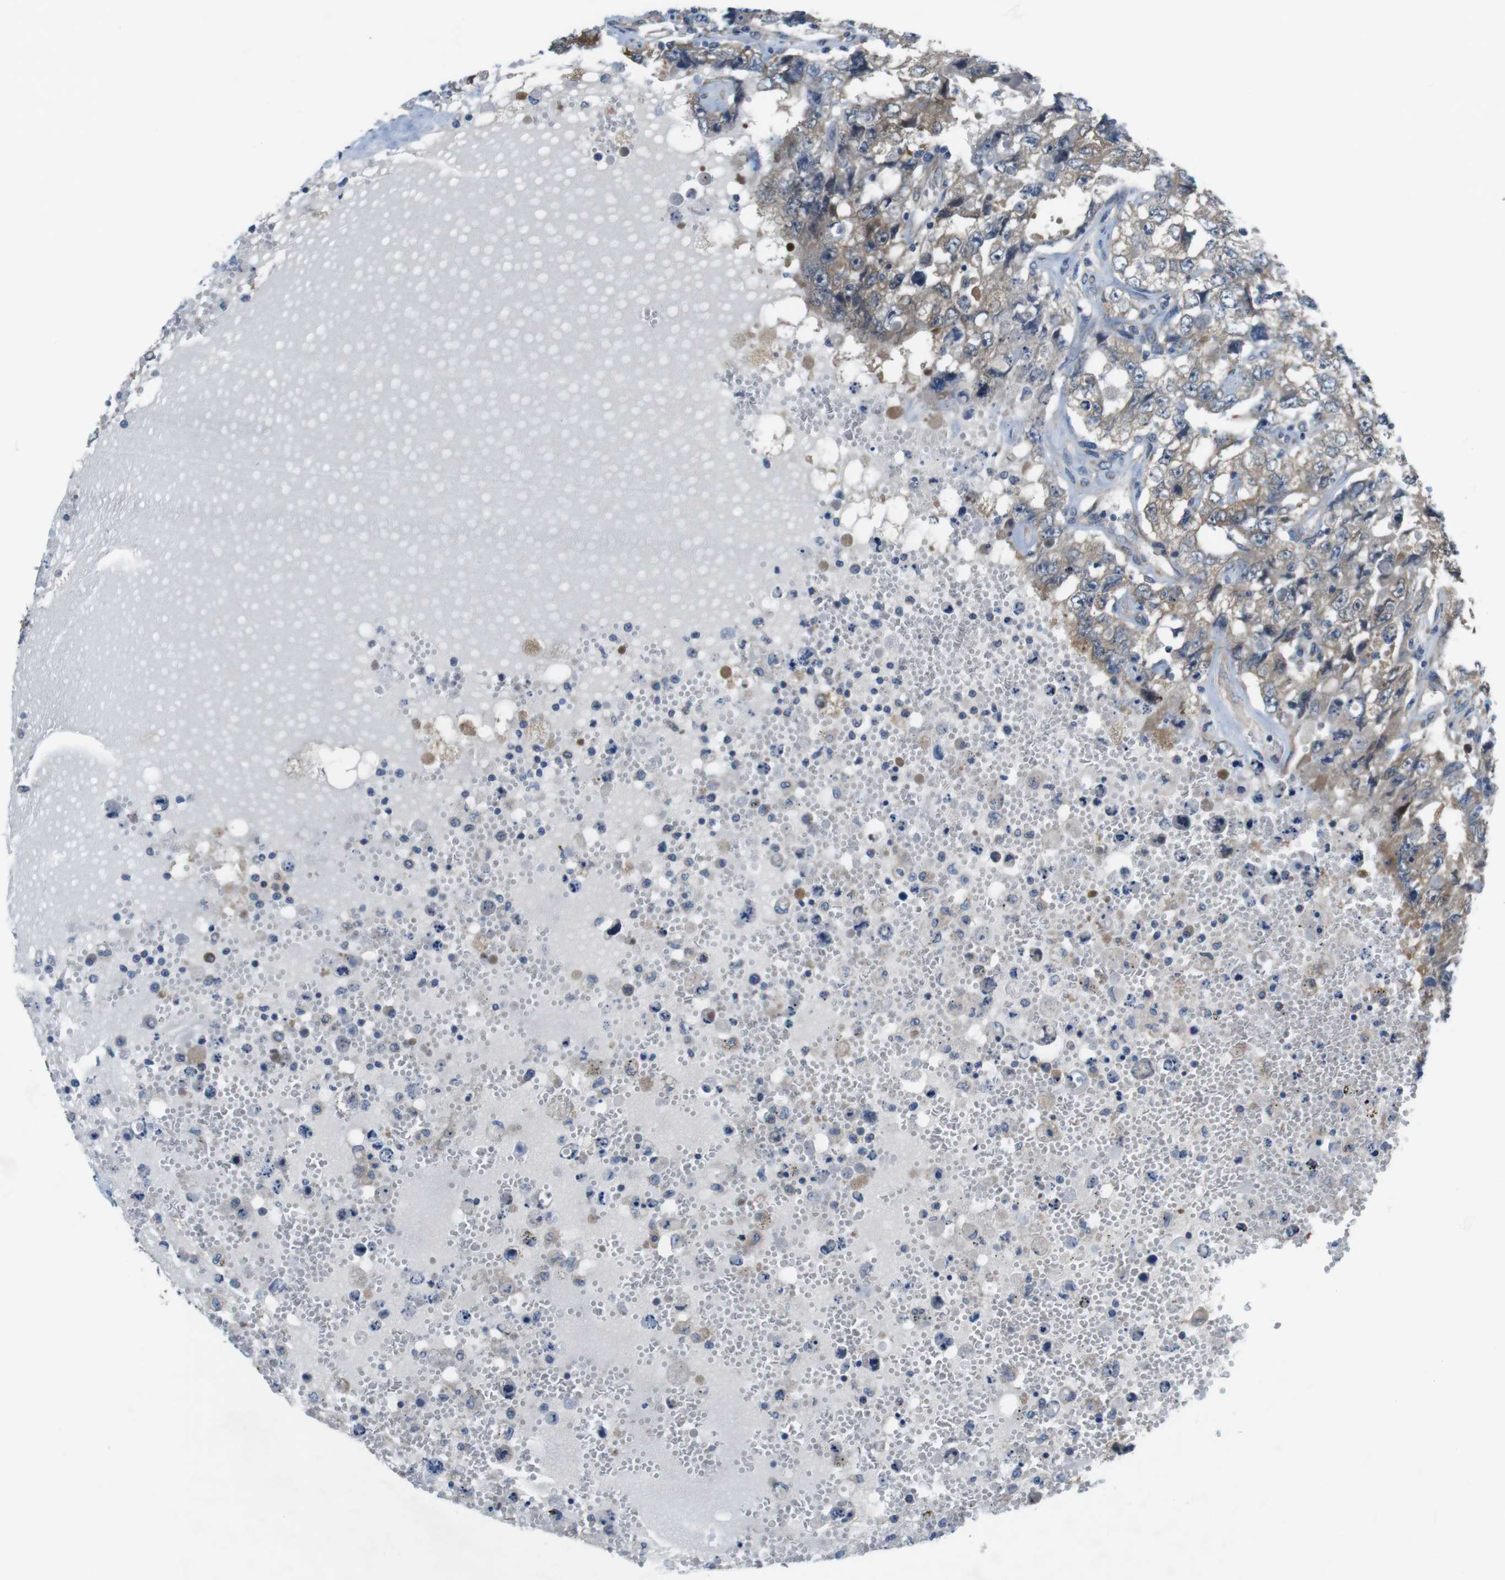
{"staining": {"intensity": "moderate", "quantity": "25%-75%", "location": "cytoplasmic/membranous"}, "tissue": "testis cancer", "cell_type": "Tumor cells", "image_type": "cancer", "snomed": [{"axis": "morphology", "description": "Carcinoma, Embryonal, NOS"}, {"axis": "topography", "description": "Testis"}], "caption": "A brown stain highlights moderate cytoplasmic/membranous staining of a protein in testis cancer tumor cells. The protein is shown in brown color, while the nuclei are stained blue.", "gene": "DCLK1", "patient": {"sex": "male", "age": 26}}